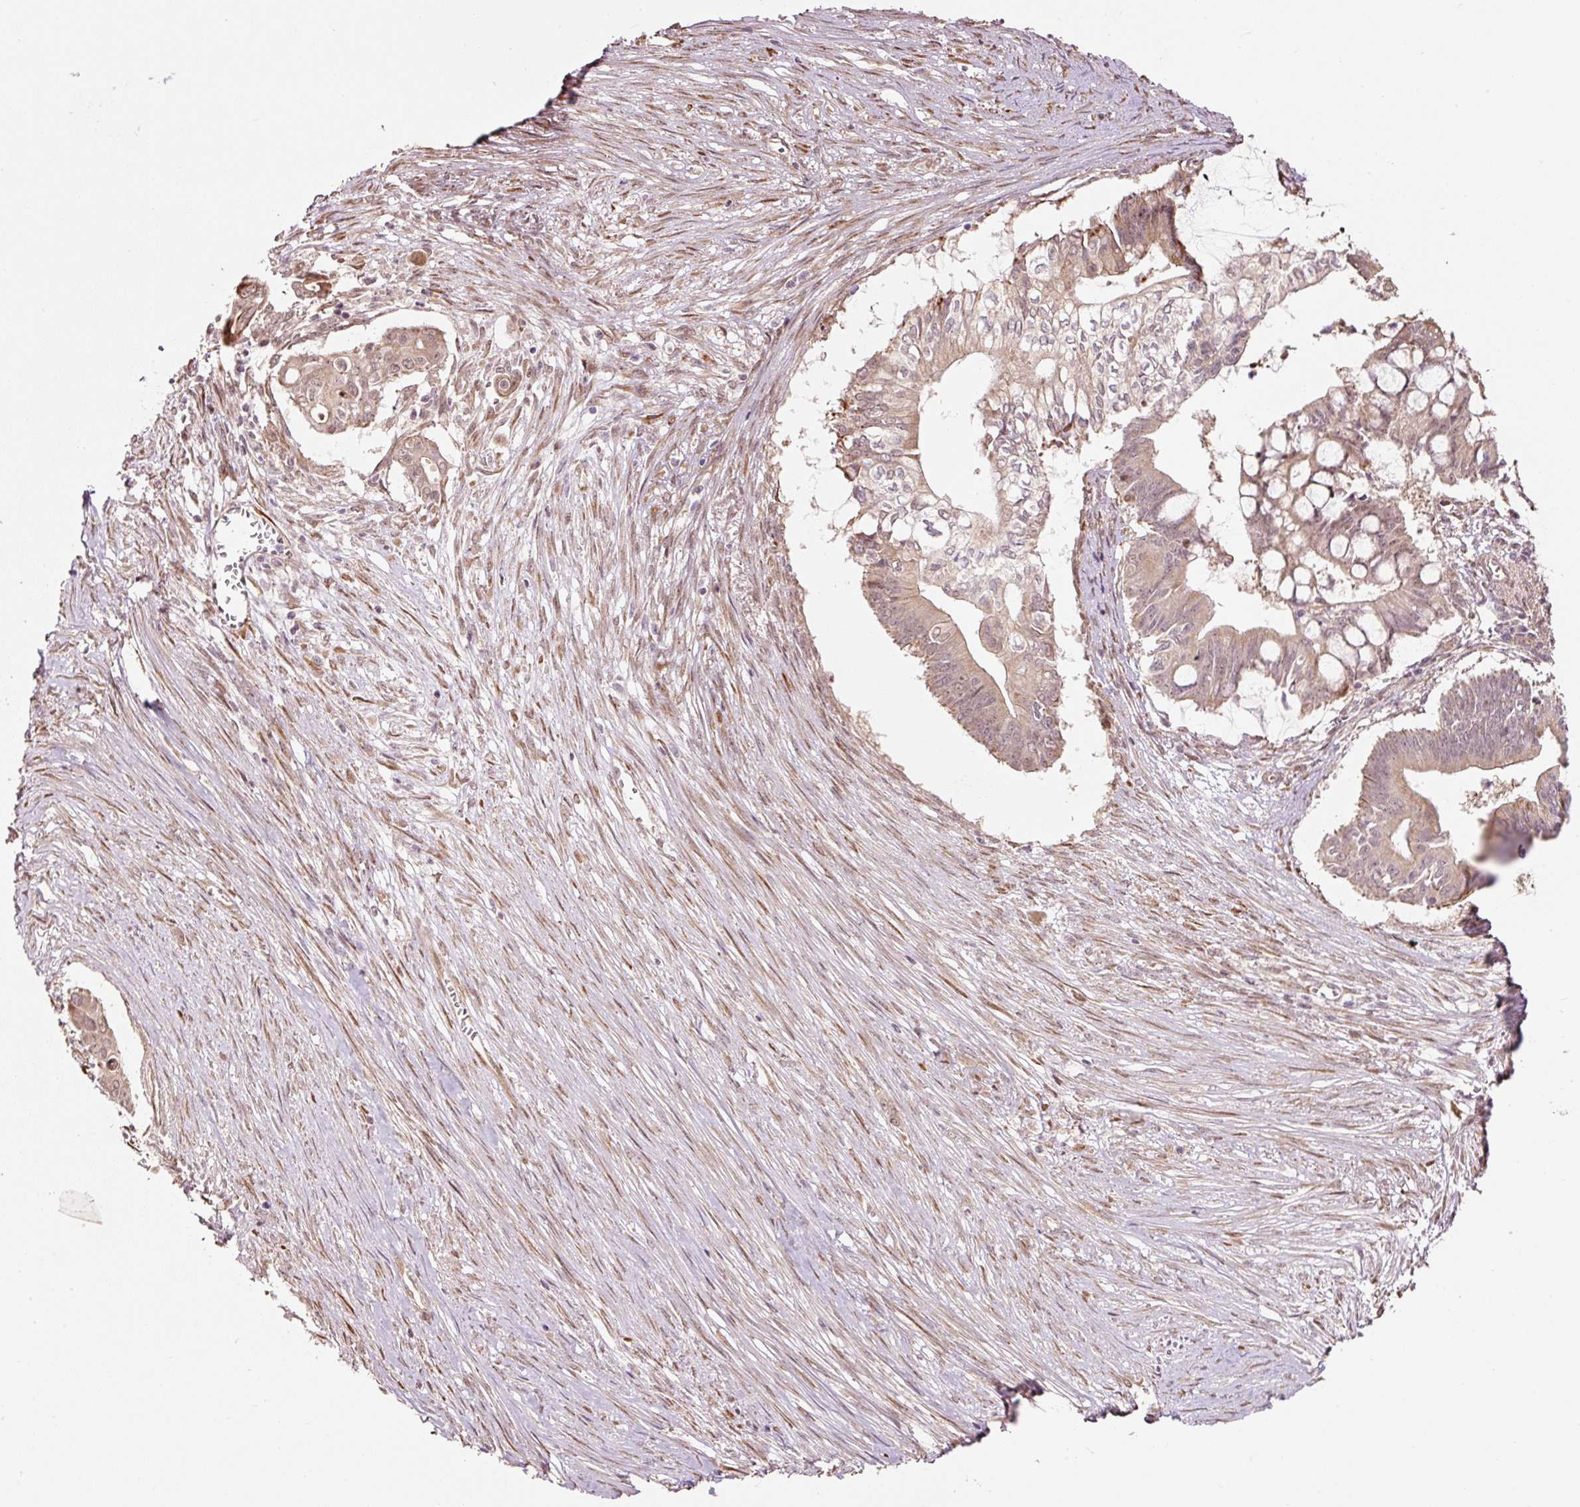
{"staining": {"intensity": "weak", "quantity": ">75%", "location": "cytoplasmic/membranous,nuclear"}, "tissue": "pancreatic cancer", "cell_type": "Tumor cells", "image_type": "cancer", "snomed": [{"axis": "morphology", "description": "Adenocarcinoma, NOS"}, {"axis": "topography", "description": "Pancreas"}], "caption": "An image of human adenocarcinoma (pancreatic) stained for a protein reveals weak cytoplasmic/membranous and nuclear brown staining in tumor cells.", "gene": "ETF1", "patient": {"sex": "male", "age": 68}}